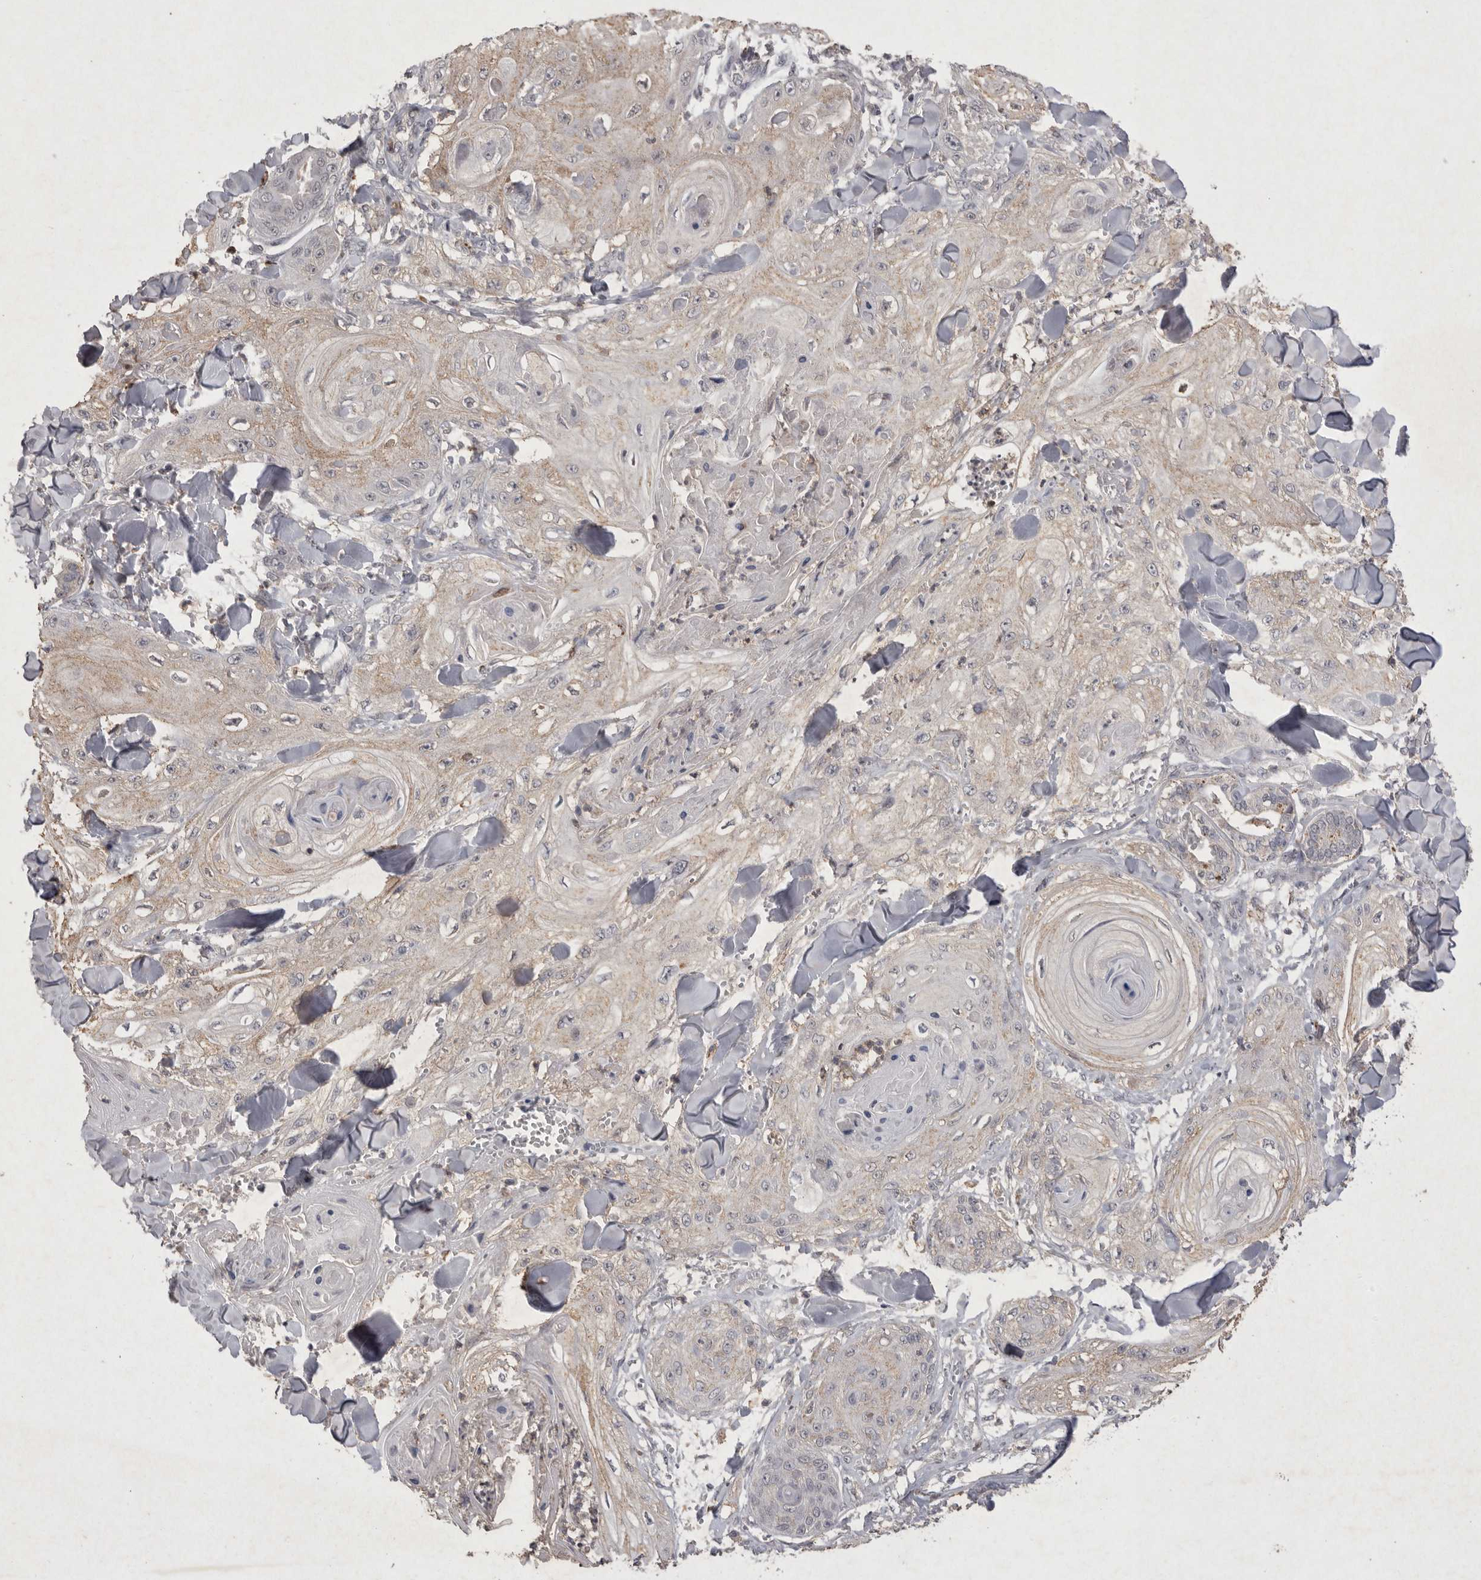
{"staining": {"intensity": "weak", "quantity": "<25%", "location": "cytoplasmic/membranous"}, "tissue": "skin cancer", "cell_type": "Tumor cells", "image_type": "cancer", "snomed": [{"axis": "morphology", "description": "Squamous cell carcinoma, NOS"}, {"axis": "topography", "description": "Skin"}], "caption": "Immunohistochemical staining of human skin cancer (squamous cell carcinoma) shows no significant staining in tumor cells.", "gene": "APLNR", "patient": {"sex": "male", "age": 74}}